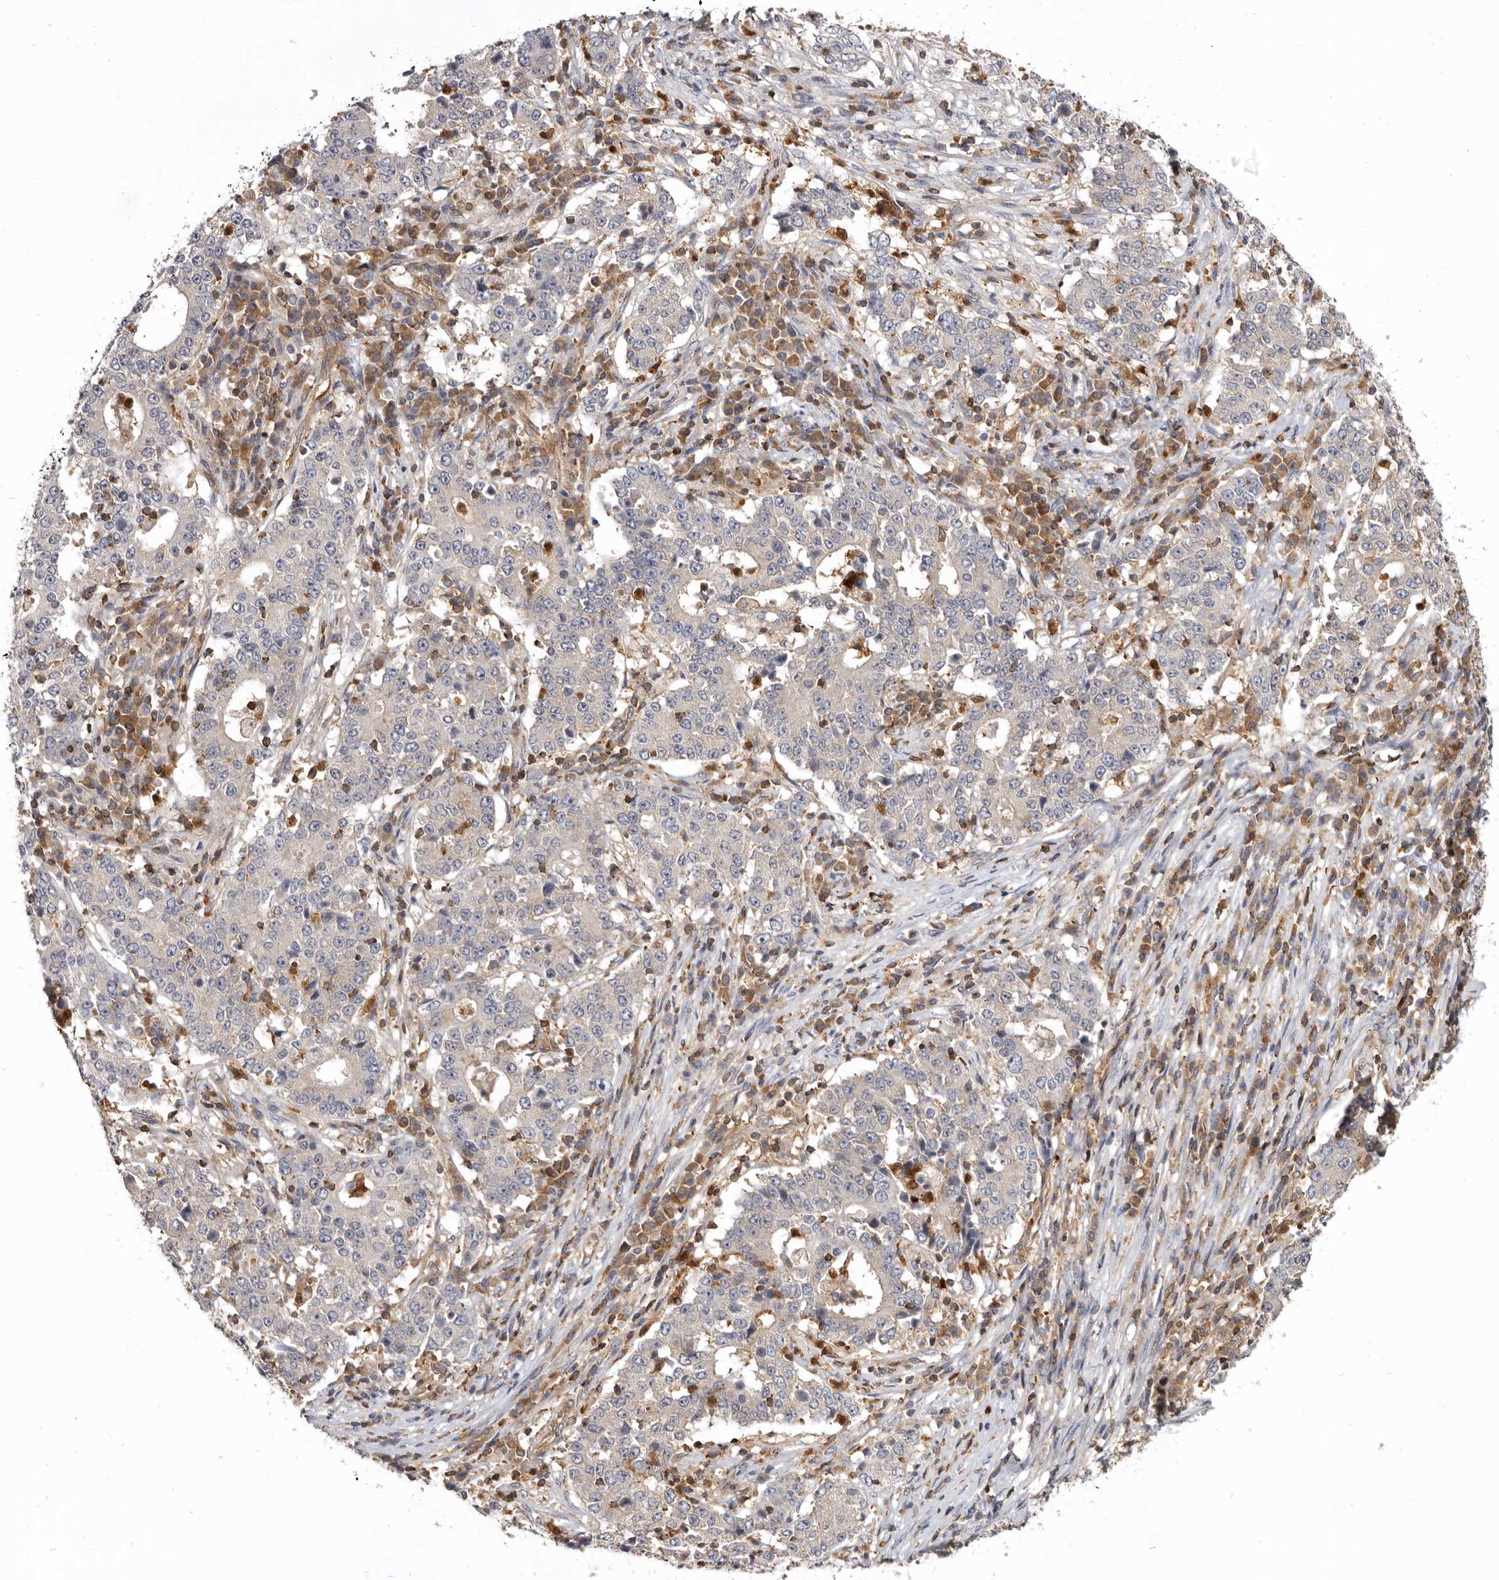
{"staining": {"intensity": "negative", "quantity": "none", "location": "none"}, "tissue": "stomach cancer", "cell_type": "Tumor cells", "image_type": "cancer", "snomed": [{"axis": "morphology", "description": "Adenocarcinoma, NOS"}, {"axis": "topography", "description": "Stomach"}], "caption": "This is an IHC micrograph of adenocarcinoma (stomach). There is no positivity in tumor cells.", "gene": "CBL", "patient": {"sex": "male", "age": 59}}